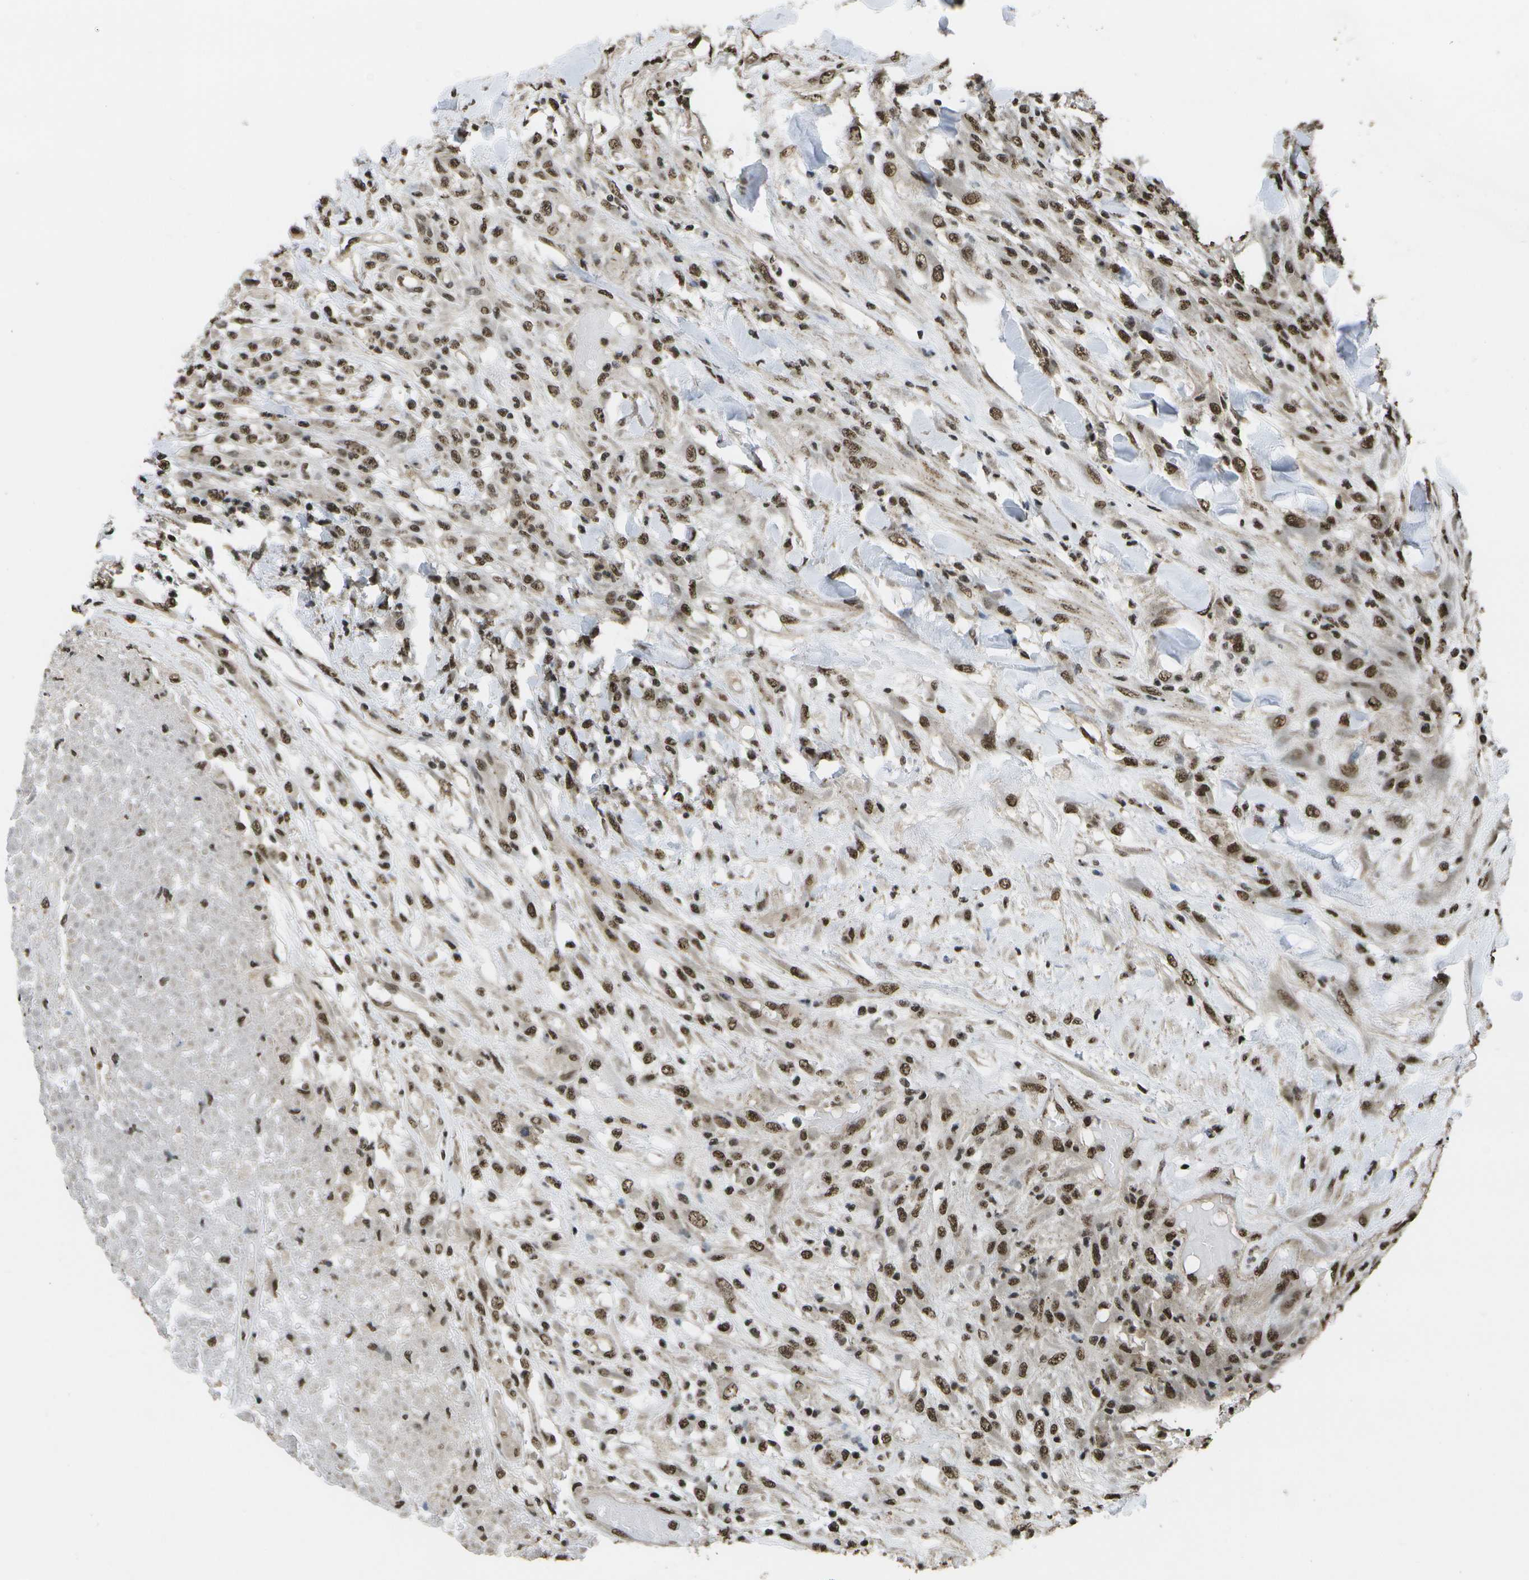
{"staining": {"intensity": "moderate", "quantity": ">75%", "location": "nuclear"}, "tissue": "testis cancer", "cell_type": "Tumor cells", "image_type": "cancer", "snomed": [{"axis": "morphology", "description": "Seminoma, NOS"}, {"axis": "topography", "description": "Testis"}], "caption": "There is medium levels of moderate nuclear expression in tumor cells of testis cancer, as demonstrated by immunohistochemical staining (brown color).", "gene": "SPEN", "patient": {"sex": "male", "age": 59}}